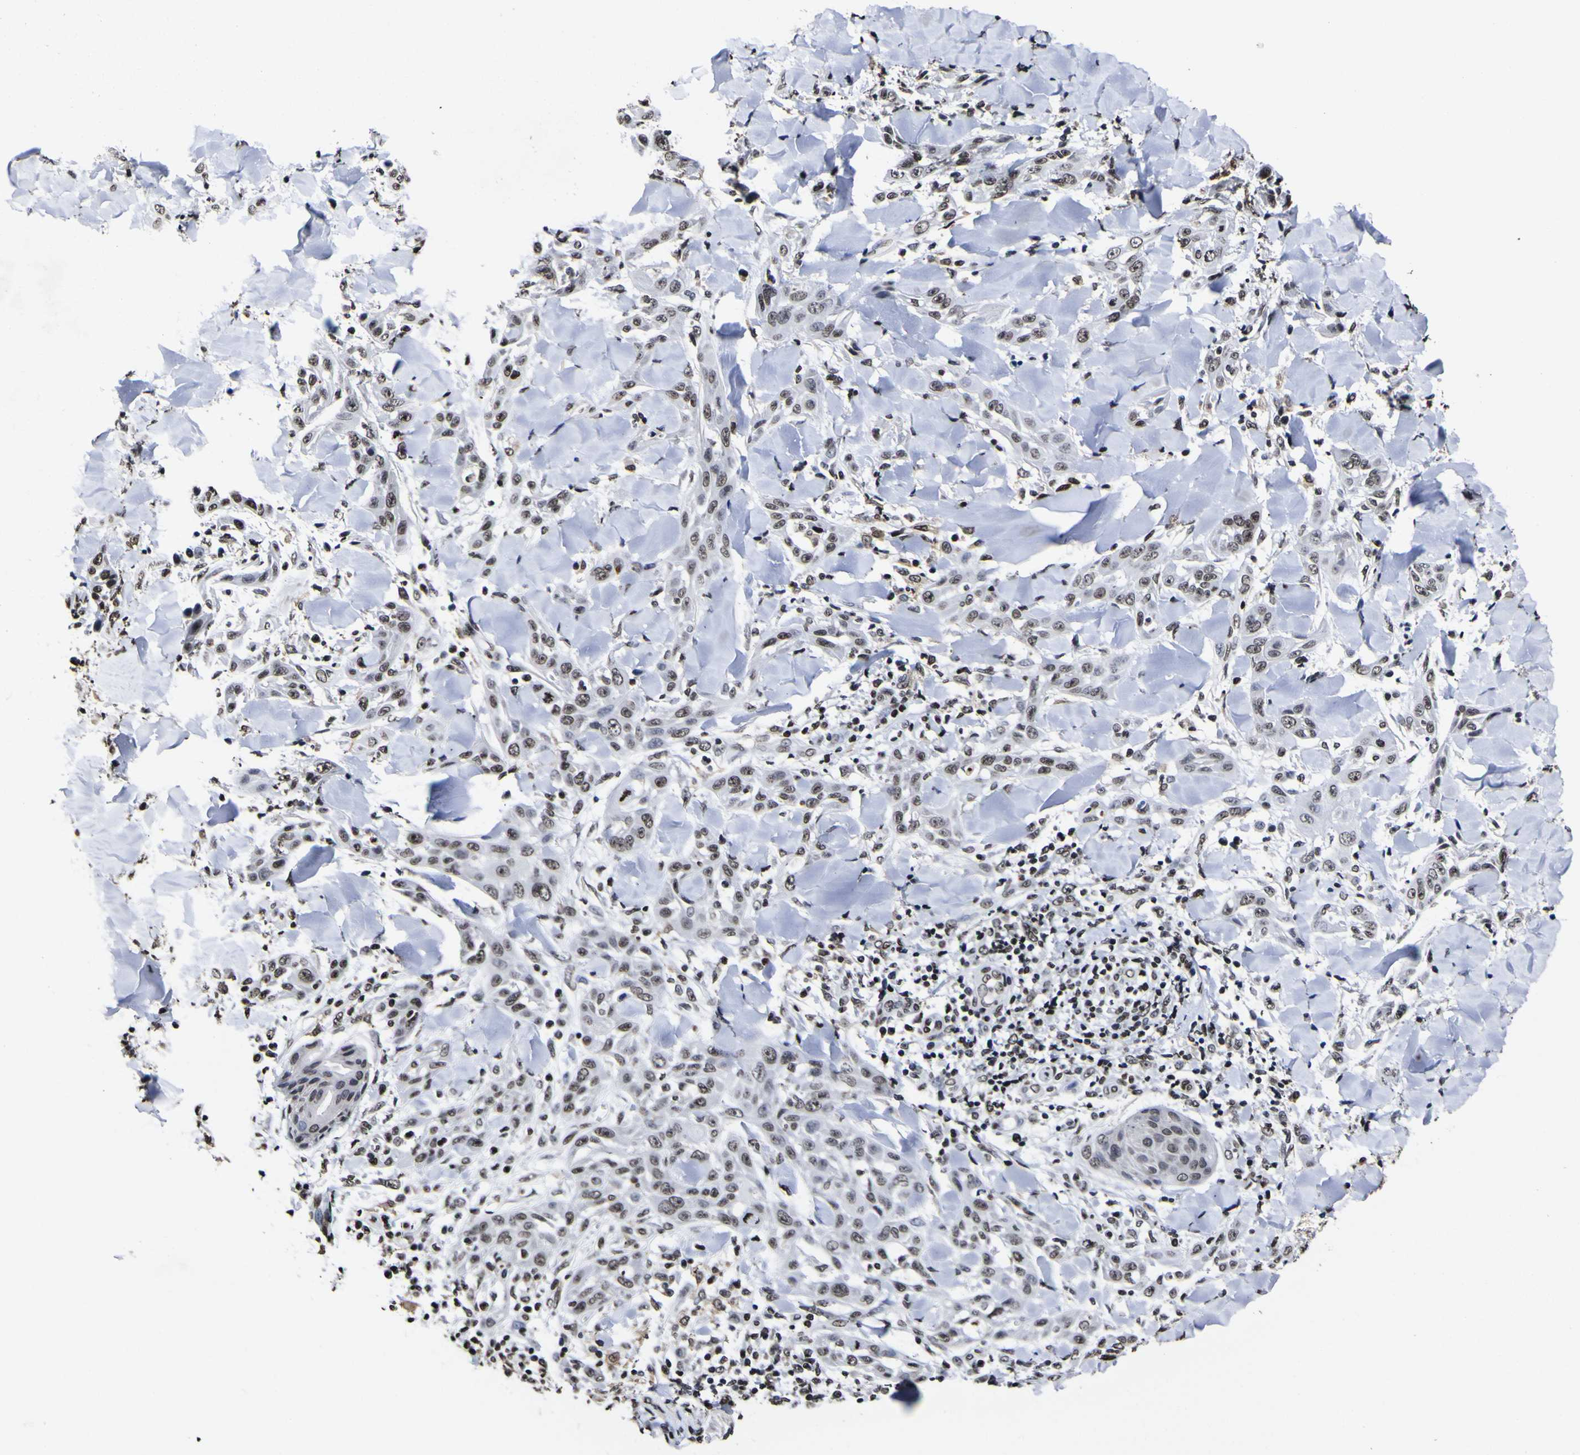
{"staining": {"intensity": "weak", "quantity": ">75%", "location": "nuclear"}, "tissue": "skin cancer", "cell_type": "Tumor cells", "image_type": "cancer", "snomed": [{"axis": "morphology", "description": "Squamous cell carcinoma, NOS"}, {"axis": "topography", "description": "Skin"}], "caption": "The photomicrograph displays staining of skin cancer, revealing weak nuclear protein expression (brown color) within tumor cells. The staining was performed using DAB, with brown indicating positive protein expression. Nuclei are stained blue with hematoxylin.", "gene": "PIAS1", "patient": {"sex": "male", "age": 24}}